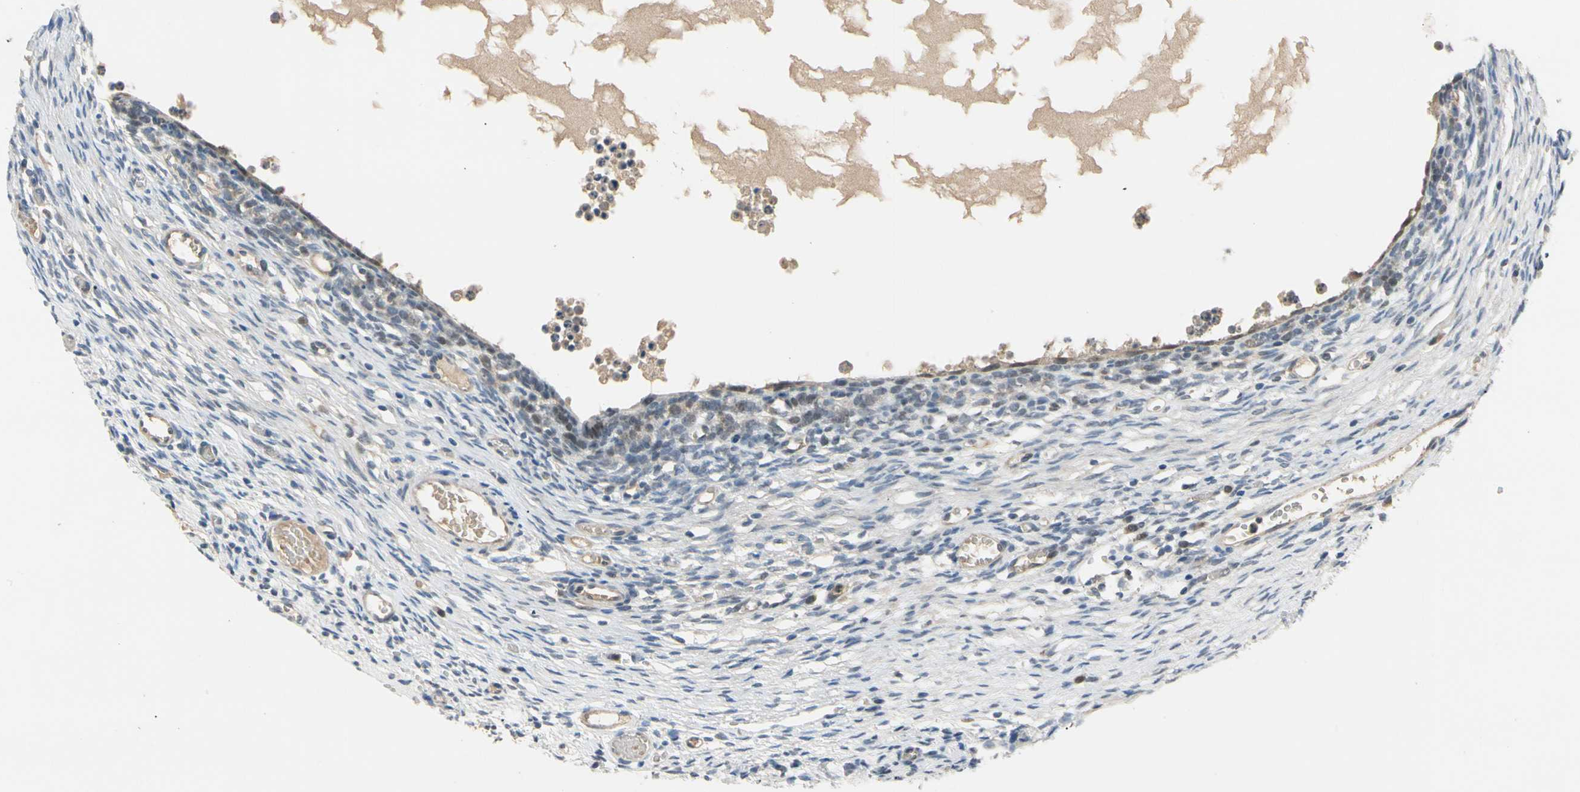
{"staining": {"intensity": "negative", "quantity": "none", "location": "none"}, "tissue": "ovary", "cell_type": "Ovarian stroma cells", "image_type": "normal", "snomed": [{"axis": "morphology", "description": "Normal tissue, NOS"}, {"axis": "topography", "description": "Ovary"}], "caption": "An immunohistochemistry photomicrograph of unremarkable ovary is shown. There is no staining in ovarian stroma cells of ovary.", "gene": "RIOX2", "patient": {"sex": "female", "age": 35}}